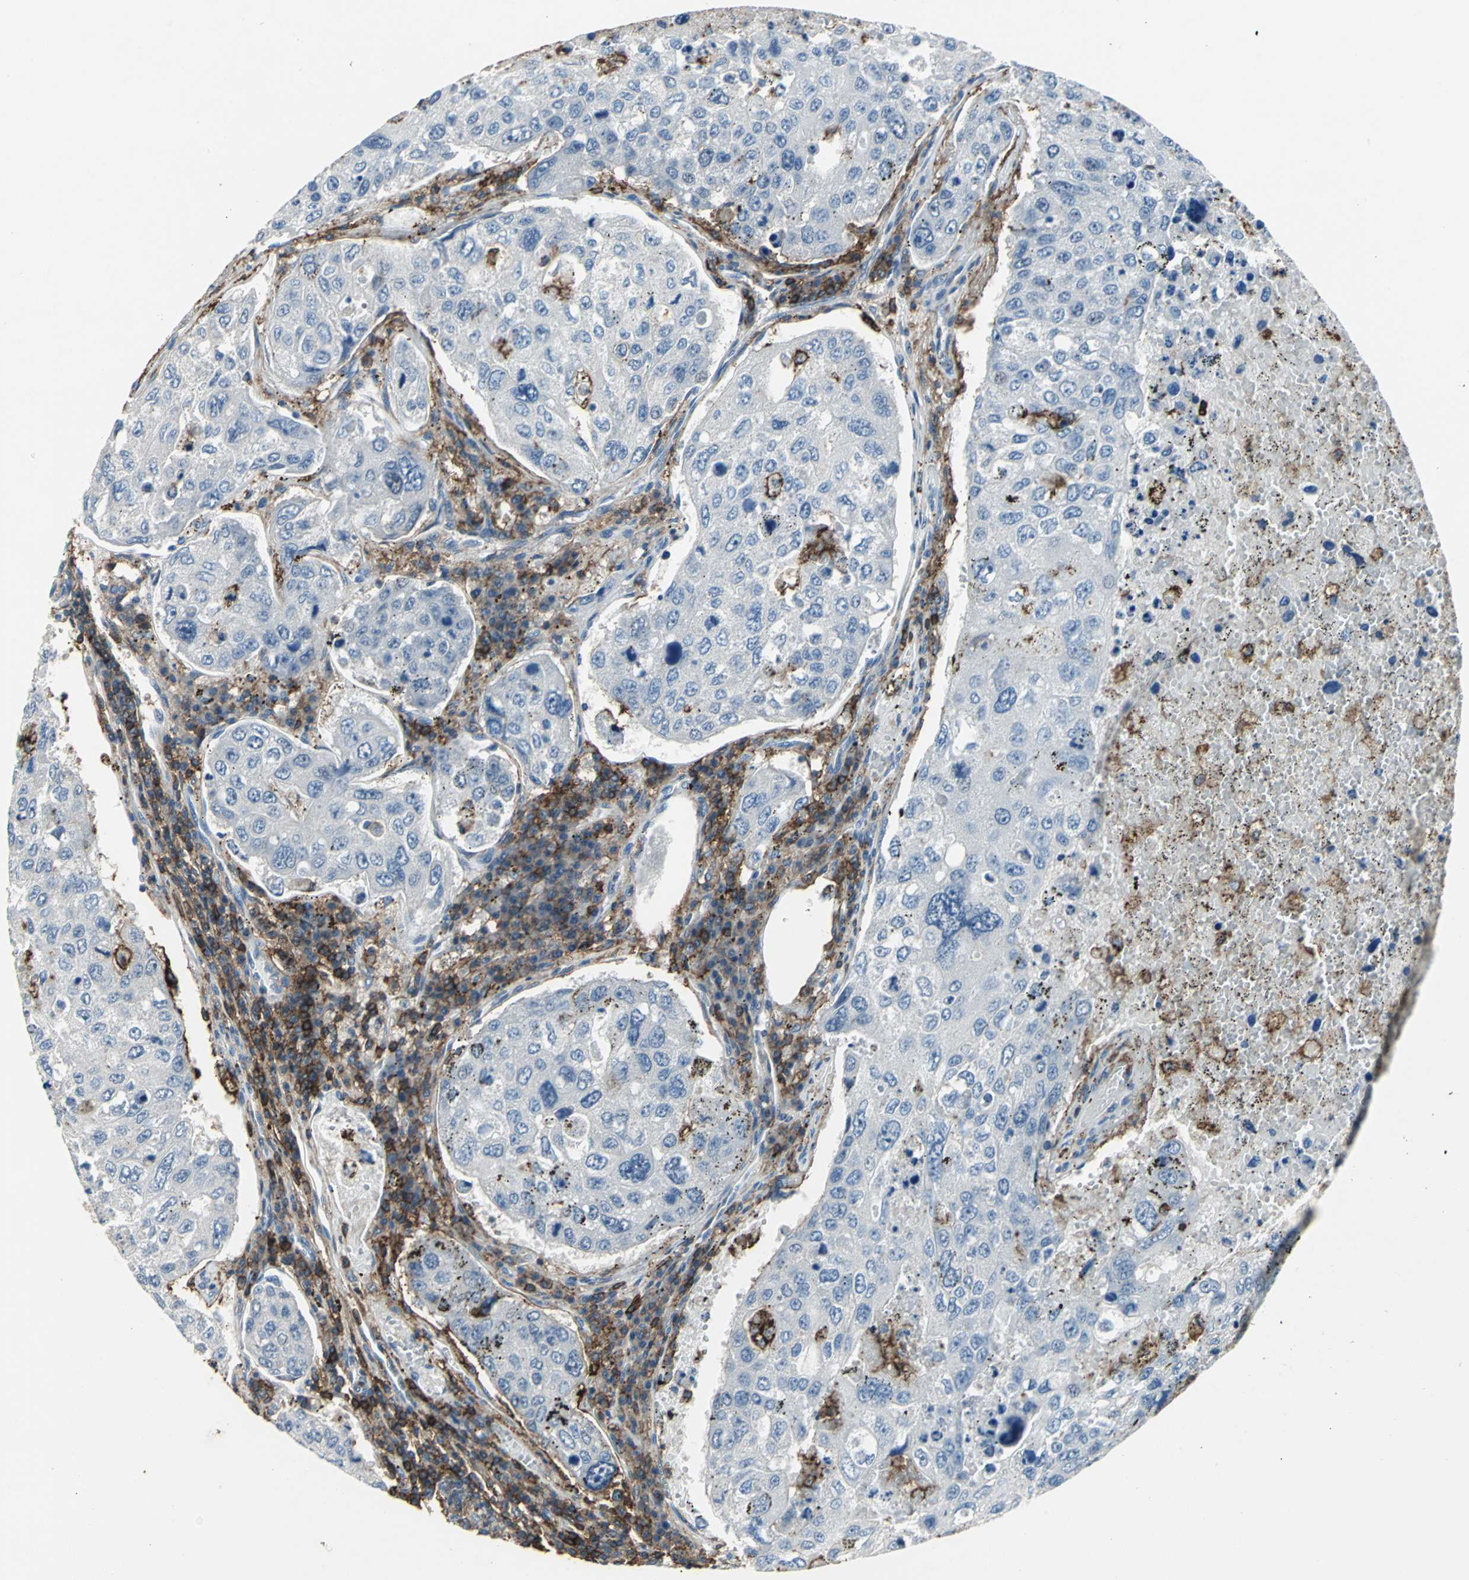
{"staining": {"intensity": "negative", "quantity": "none", "location": "none"}, "tissue": "urothelial cancer", "cell_type": "Tumor cells", "image_type": "cancer", "snomed": [{"axis": "morphology", "description": "Urothelial carcinoma, High grade"}, {"axis": "topography", "description": "Lymph node"}, {"axis": "topography", "description": "Urinary bladder"}], "caption": "The histopathology image displays no significant expression in tumor cells of urothelial cancer.", "gene": "CD44", "patient": {"sex": "male", "age": 51}}